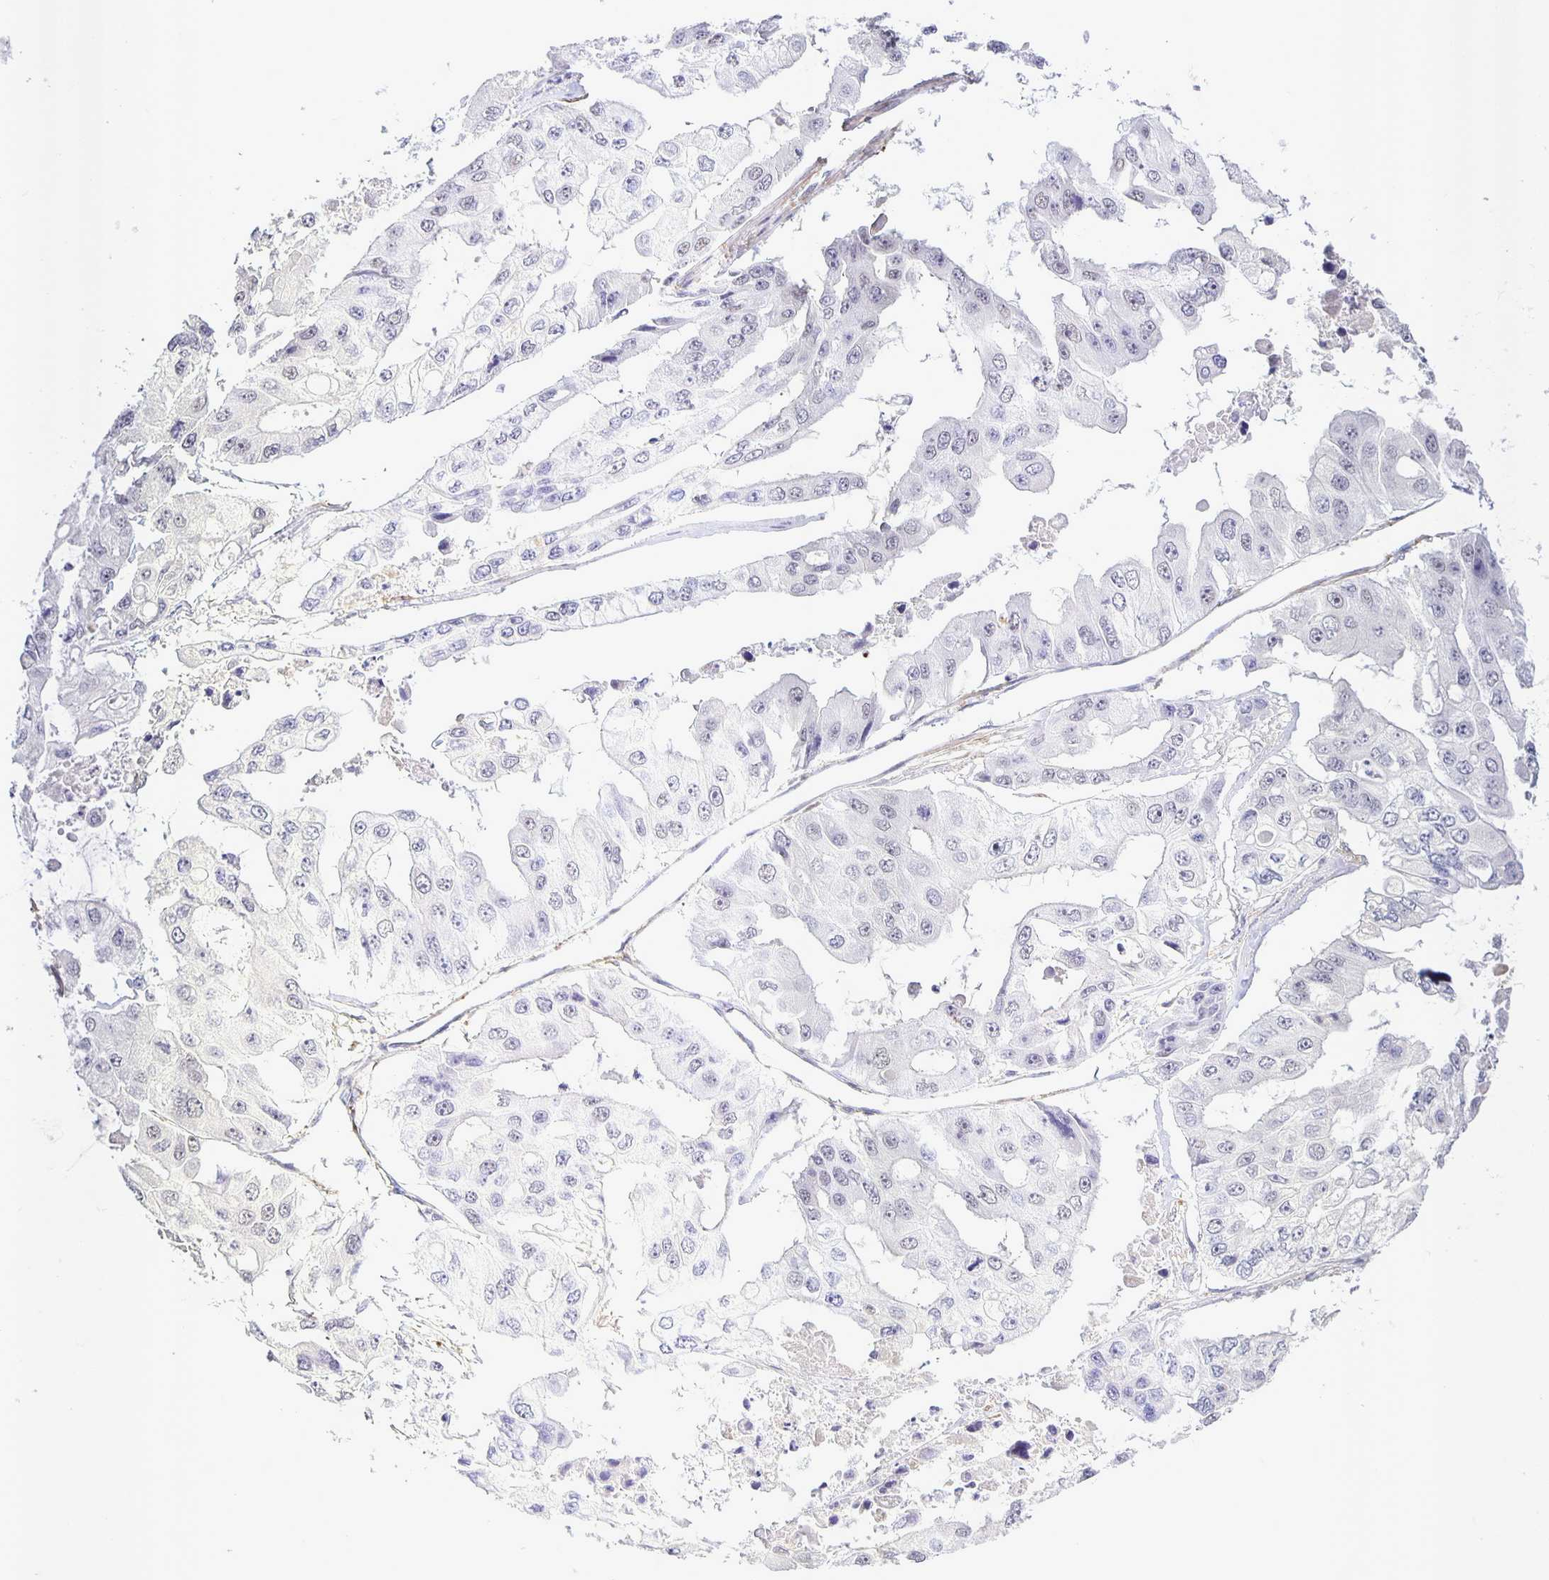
{"staining": {"intensity": "negative", "quantity": "none", "location": "none"}, "tissue": "ovarian cancer", "cell_type": "Tumor cells", "image_type": "cancer", "snomed": [{"axis": "morphology", "description": "Cystadenocarcinoma, serous, NOS"}, {"axis": "topography", "description": "Ovary"}], "caption": "Serous cystadenocarcinoma (ovarian) was stained to show a protein in brown. There is no significant staining in tumor cells. (DAB immunohistochemistry (IHC) with hematoxylin counter stain).", "gene": "SRCIN1", "patient": {"sex": "female", "age": 56}}